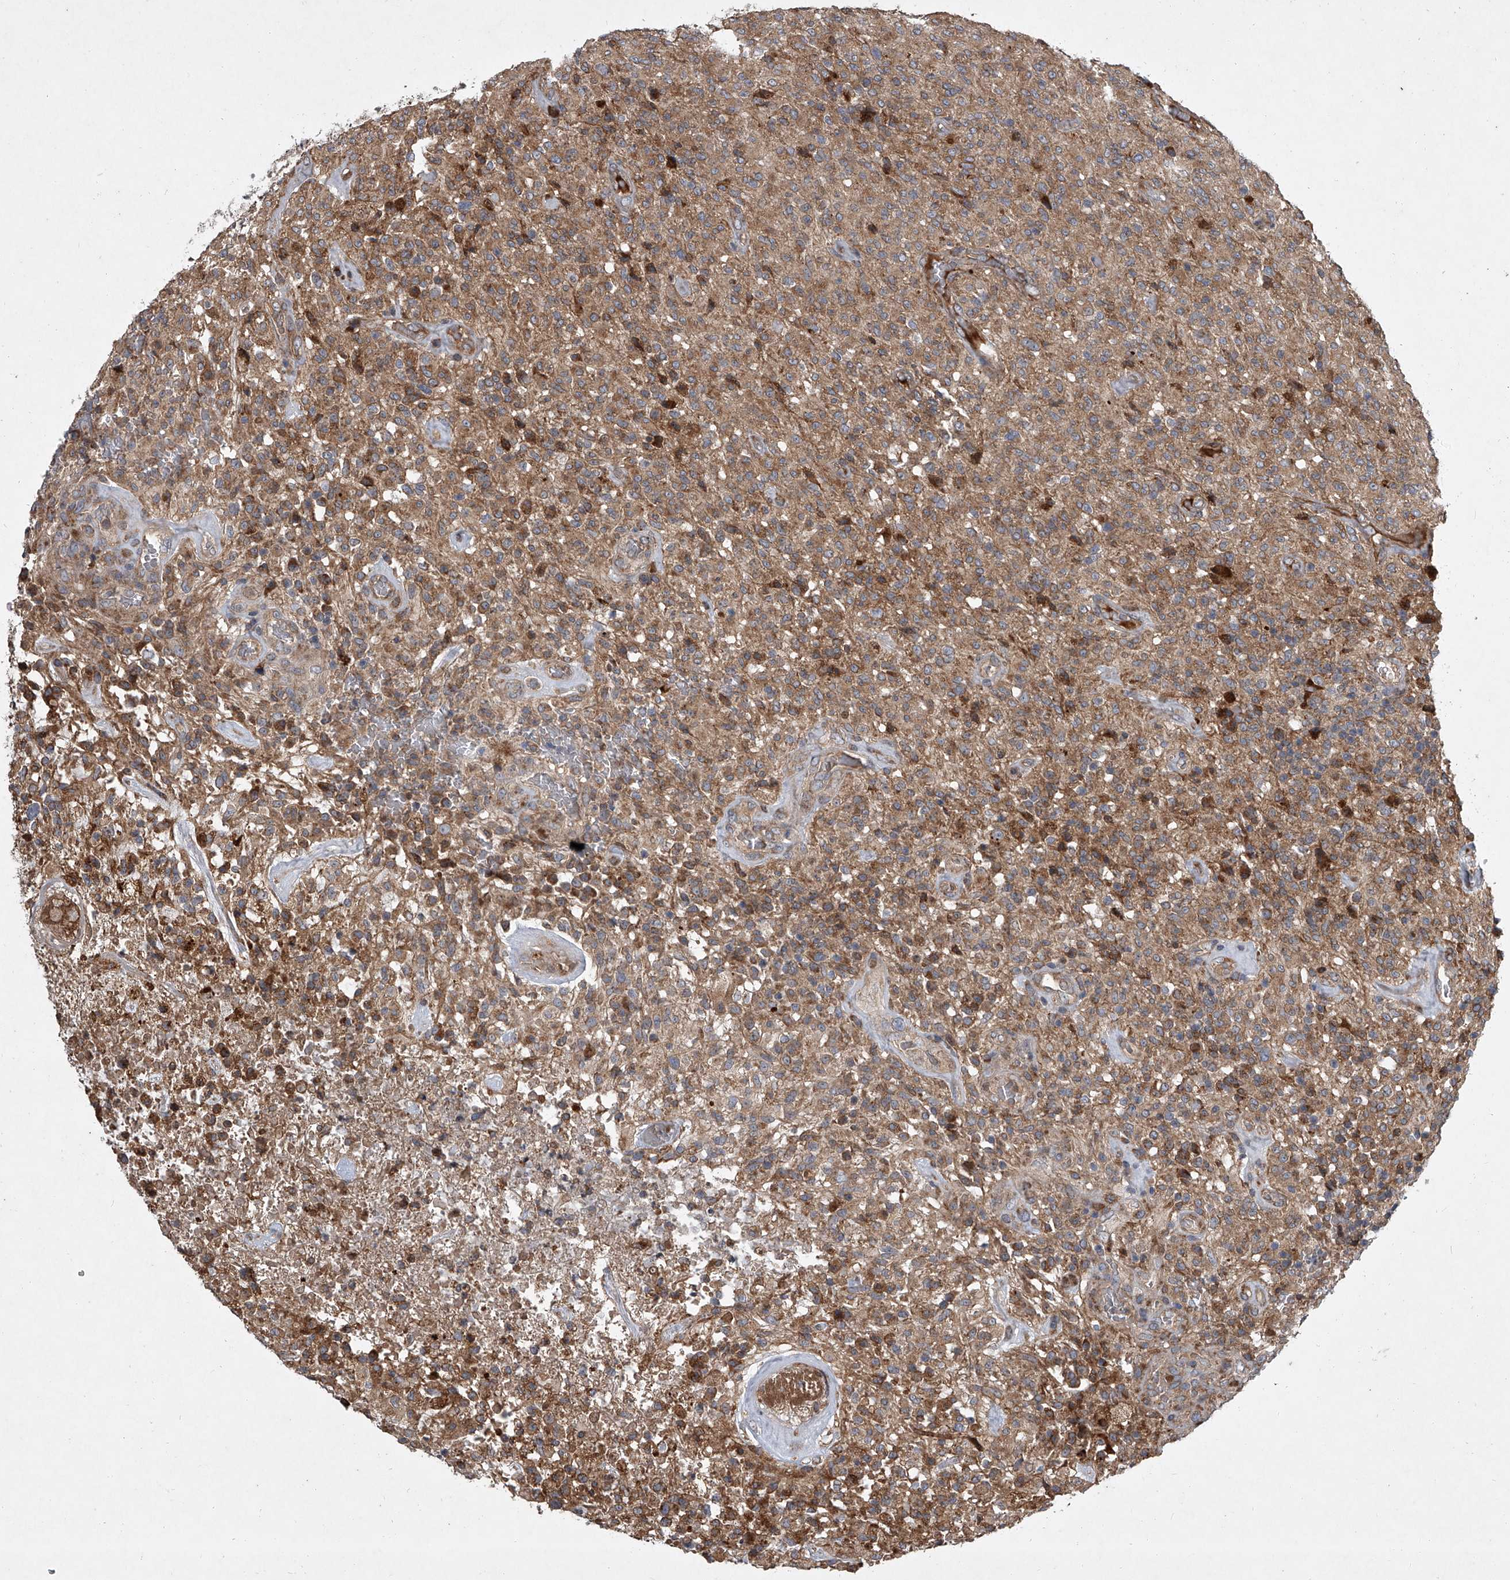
{"staining": {"intensity": "moderate", "quantity": ">75%", "location": "cytoplasmic/membranous"}, "tissue": "glioma", "cell_type": "Tumor cells", "image_type": "cancer", "snomed": [{"axis": "morphology", "description": "Glioma, malignant, High grade"}, {"axis": "topography", "description": "Brain"}], "caption": "An immunohistochemistry (IHC) image of tumor tissue is shown. Protein staining in brown labels moderate cytoplasmic/membranous positivity in glioma within tumor cells.", "gene": "EVA1C", "patient": {"sex": "female", "age": 57}}